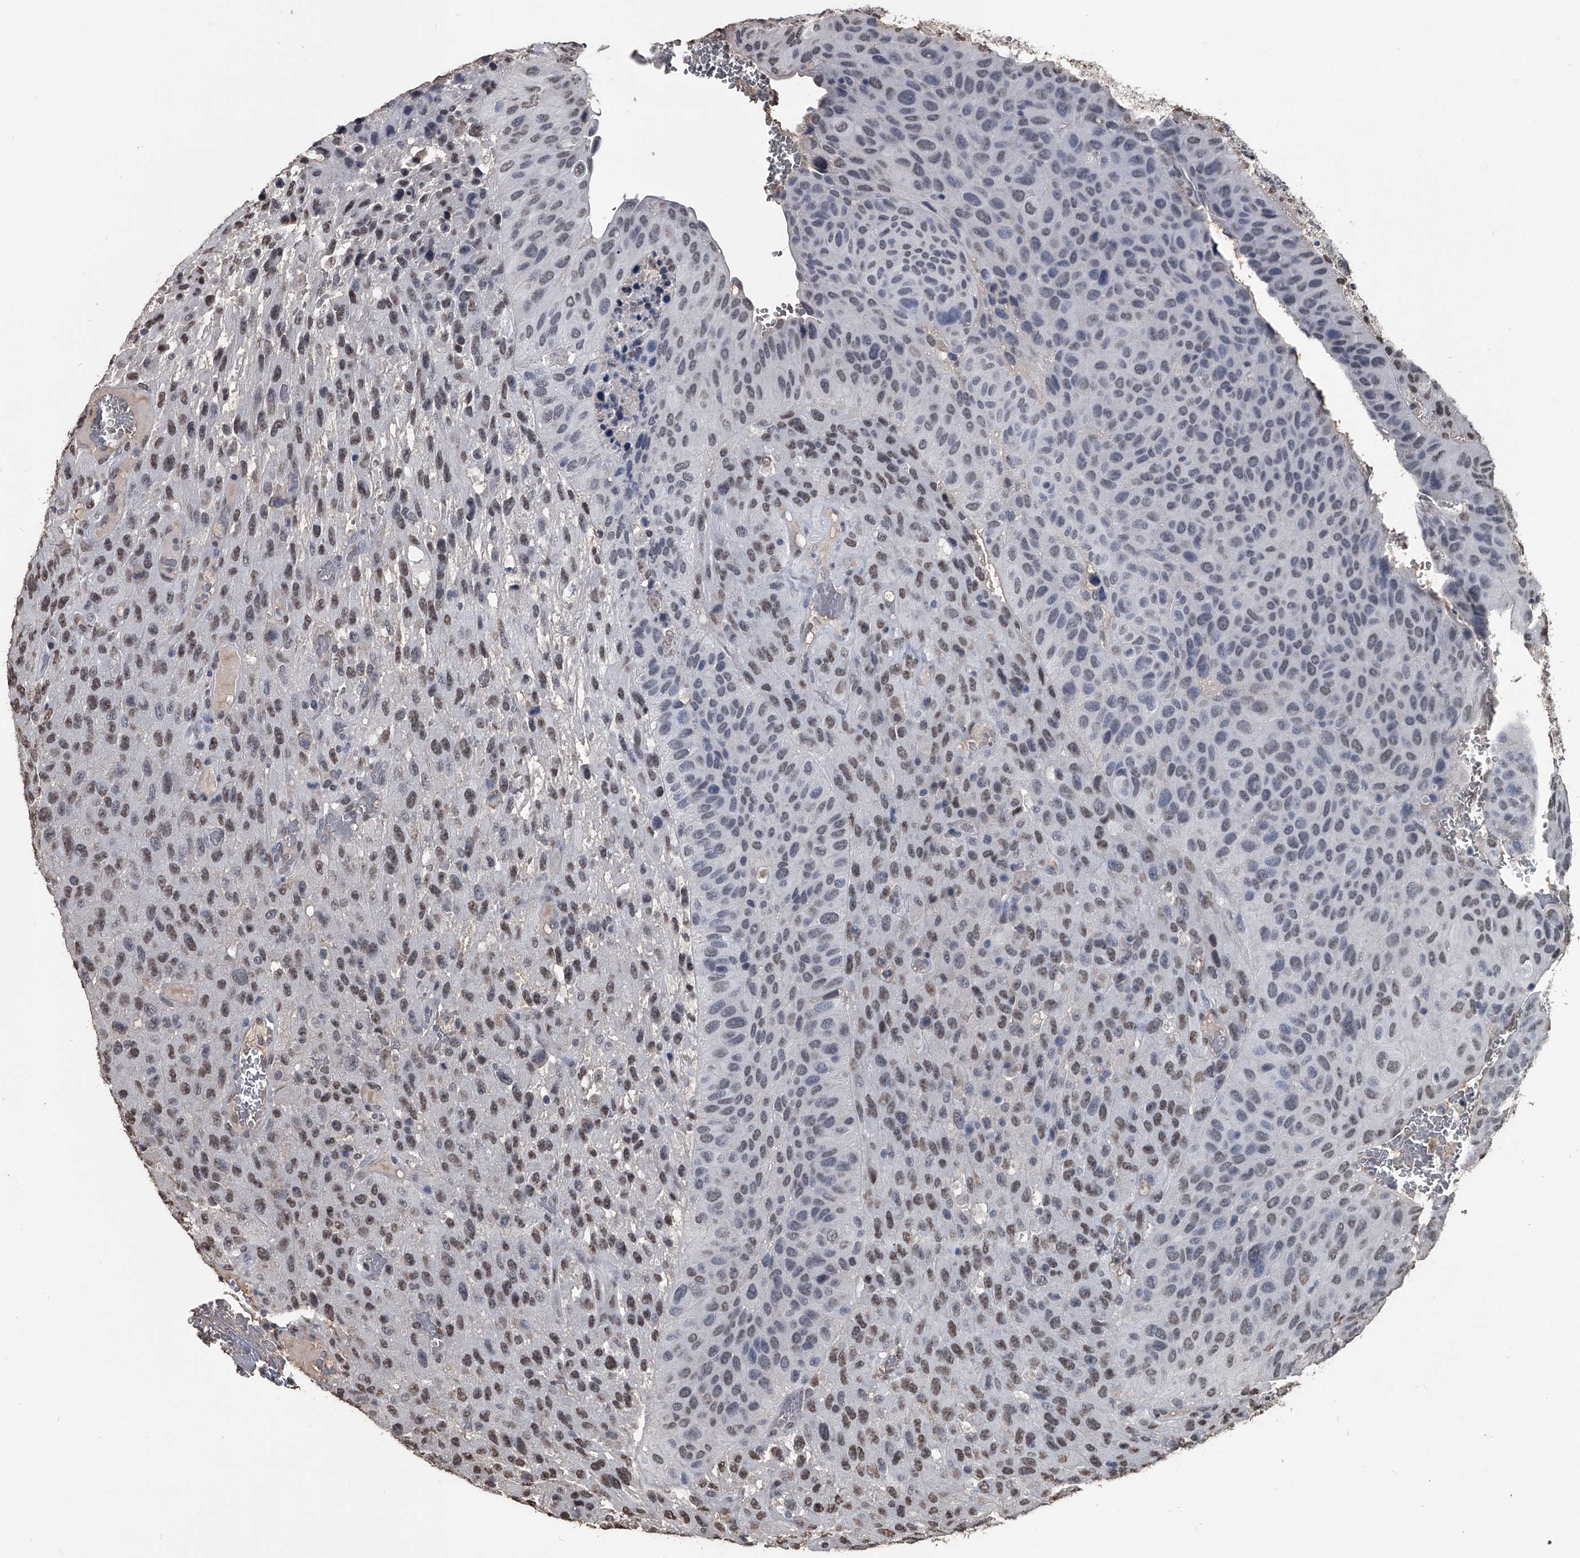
{"staining": {"intensity": "moderate", "quantity": "25%-75%", "location": "nuclear"}, "tissue": "urothelial cancer", "cell_type": "Tumor cells", "image_type": "cancer", "snomed": [{"axis": "morphology", "description": "Urothelial carcinoma, High grade"}, {"axis": "topography", "description": "Urinary bladder"}], "caption": "Moderate nuclear protein positivity is present in about 25%-75% of tumor cells in urothelial carcinoma (high-grade).", "gene": "MATR3", "patient": {"sex": "male", "age": 66}}